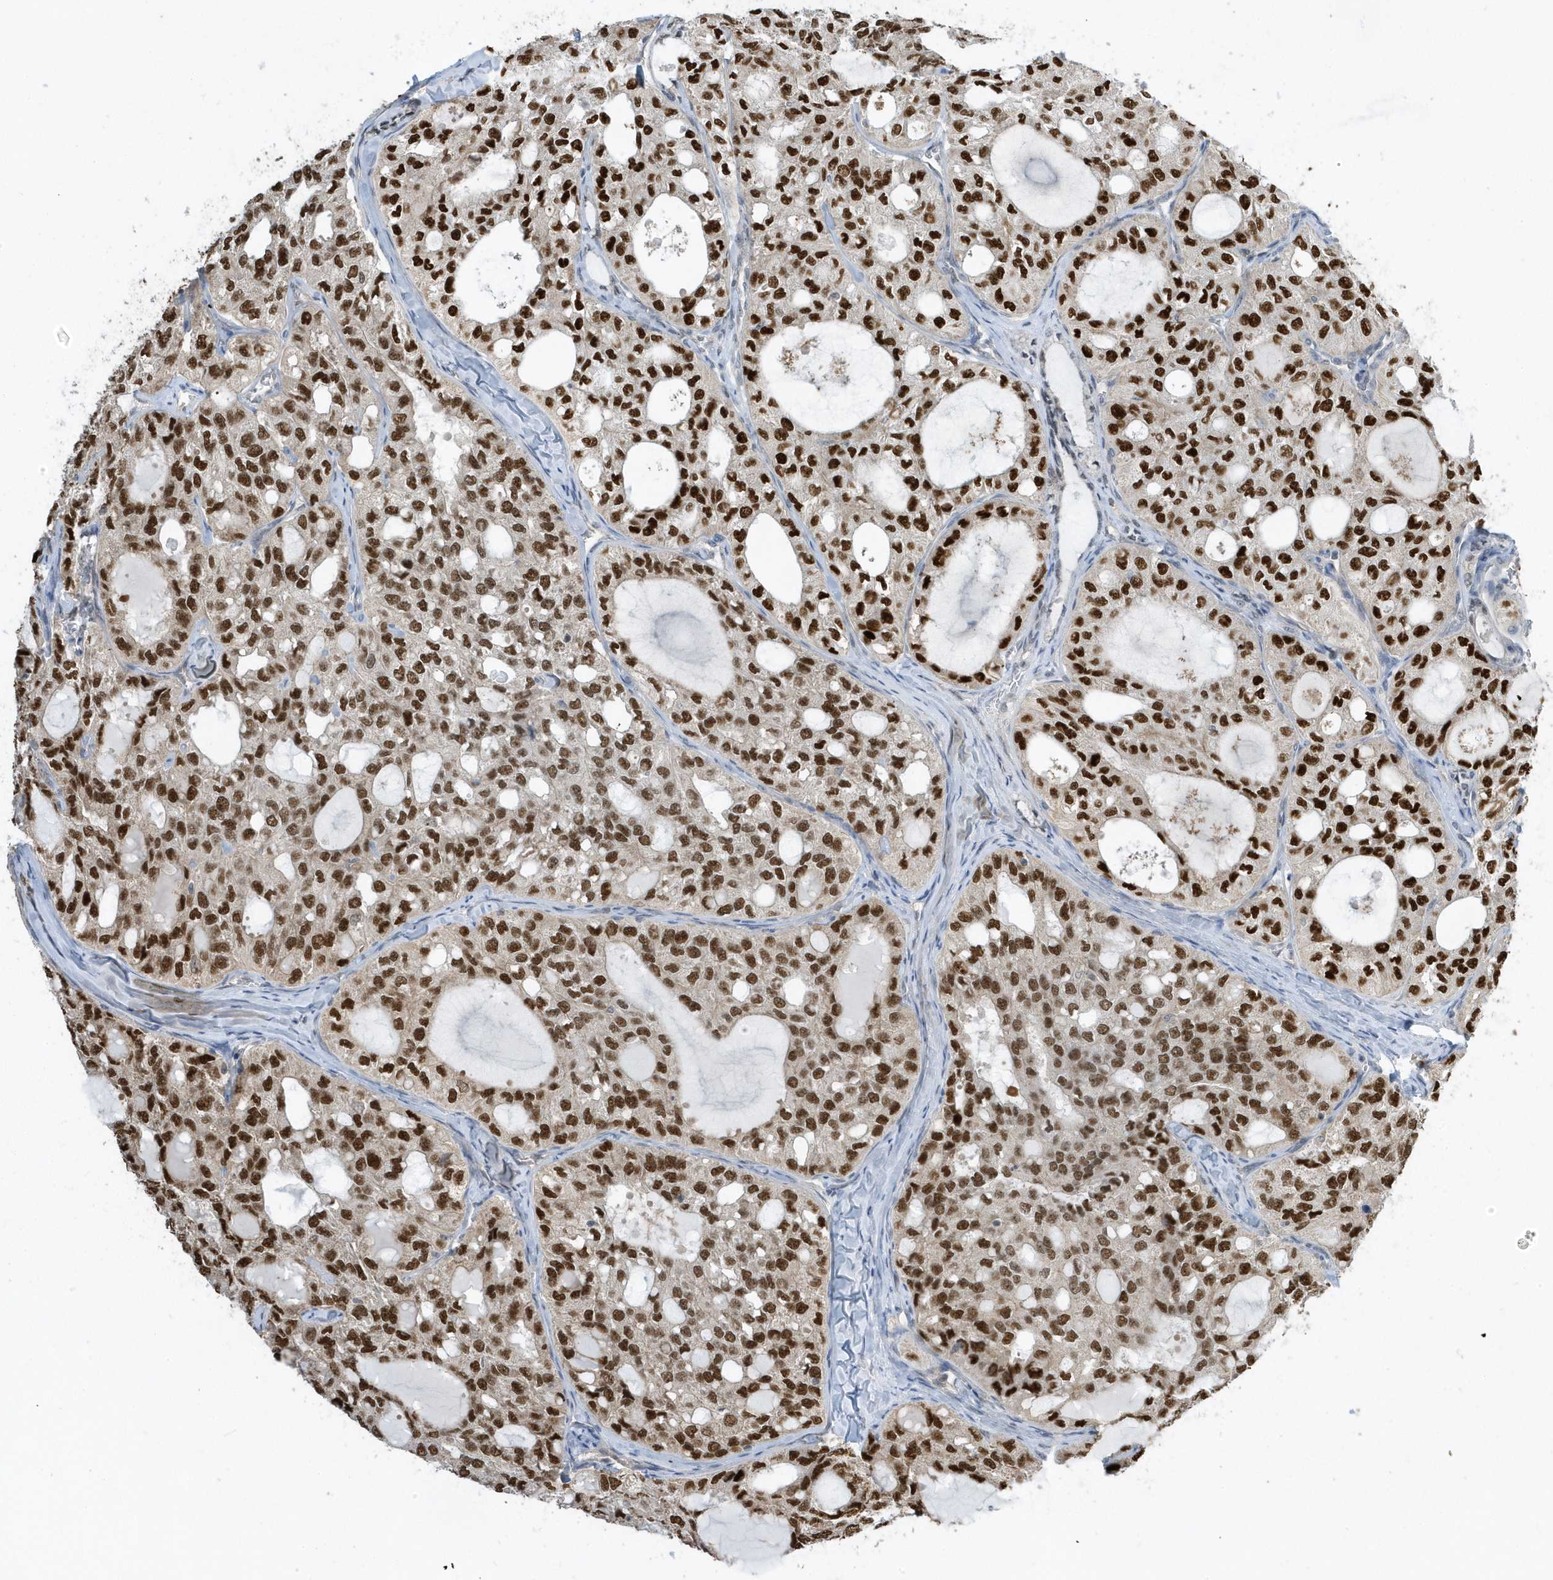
{"staining": {"intensity": "strong", "quantity": ">75%", "location": "nuclear"}, "tissue": "thyroid cancer", "cell_type": "Tumor cells", "image_type": "cancer", "snomed": [{"axis": "morphology", "description": "Follicular adenoma carcinoma, NOS"}, {"axis": "topography", "description": "Thyroid gland"}], "caption": "Immunohistochemistry (IHC) of follicular adenoma carcinoma (thyroid) exhibits high levels of strong nuclear expression in about >75% of tumor cells.", "gene": "ZNF740", "patient": {"sex": "male", "age": 75}}